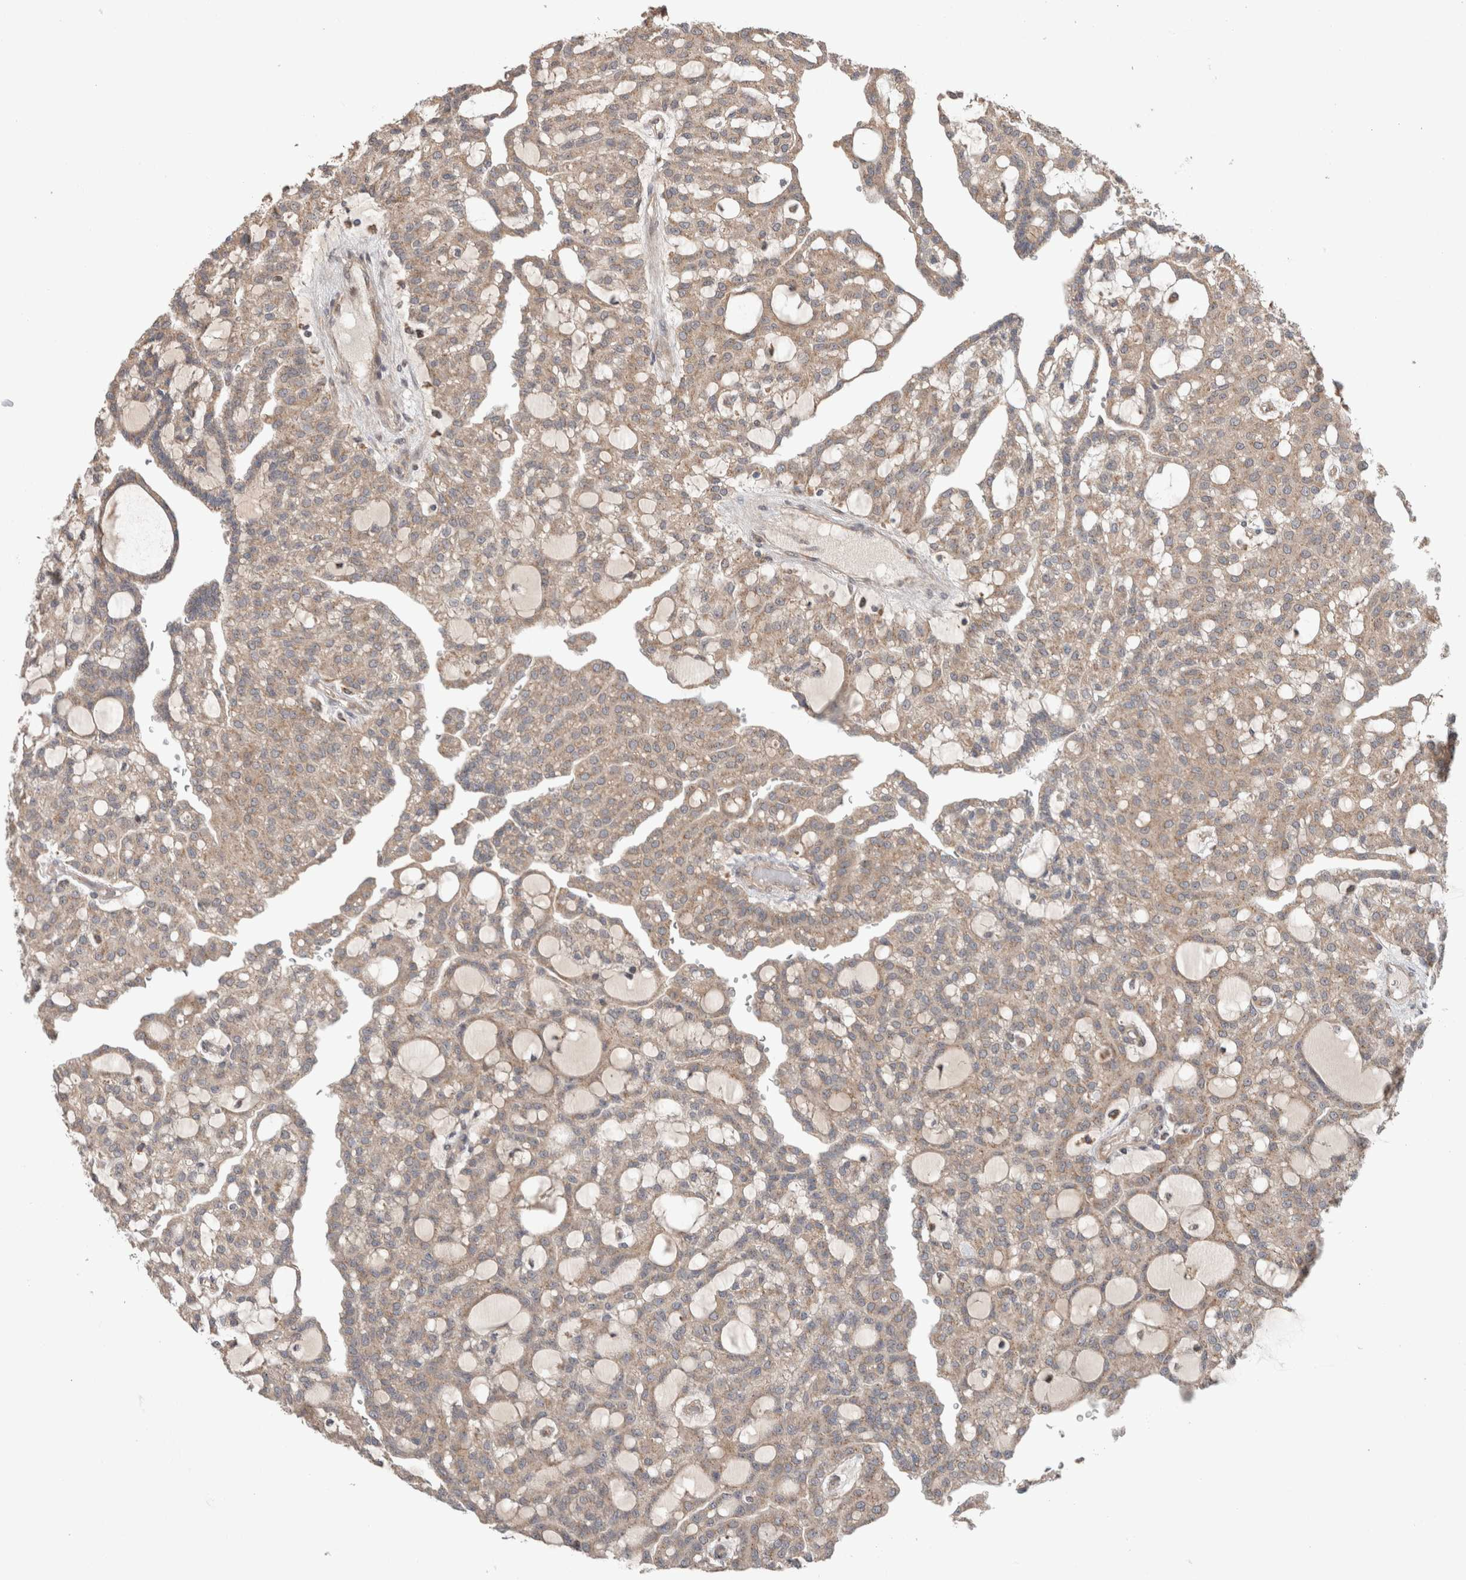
{"staining": {"intensity": "weak", "quantity": ">75%", "location": "cytoplasmic/membranous"}, "tissue": "renal cancer", "cell_type": "Tumor cells", "image_type": "cancer", "snomed": [{"axis": "morphology", "description": "Adenocarcinoma, NOS"}, {"axis": "topography", "description": "Kidney"}], "caption": "There is low levels of weak cytoplasmic/membranous positivity in tumor cells of renal cancer (adenocarcinoma), as demonstrated by immunohistochemical staining (brown color).", "gene": "TRIM5", "patient": {"sex": "male", "age": 63}}